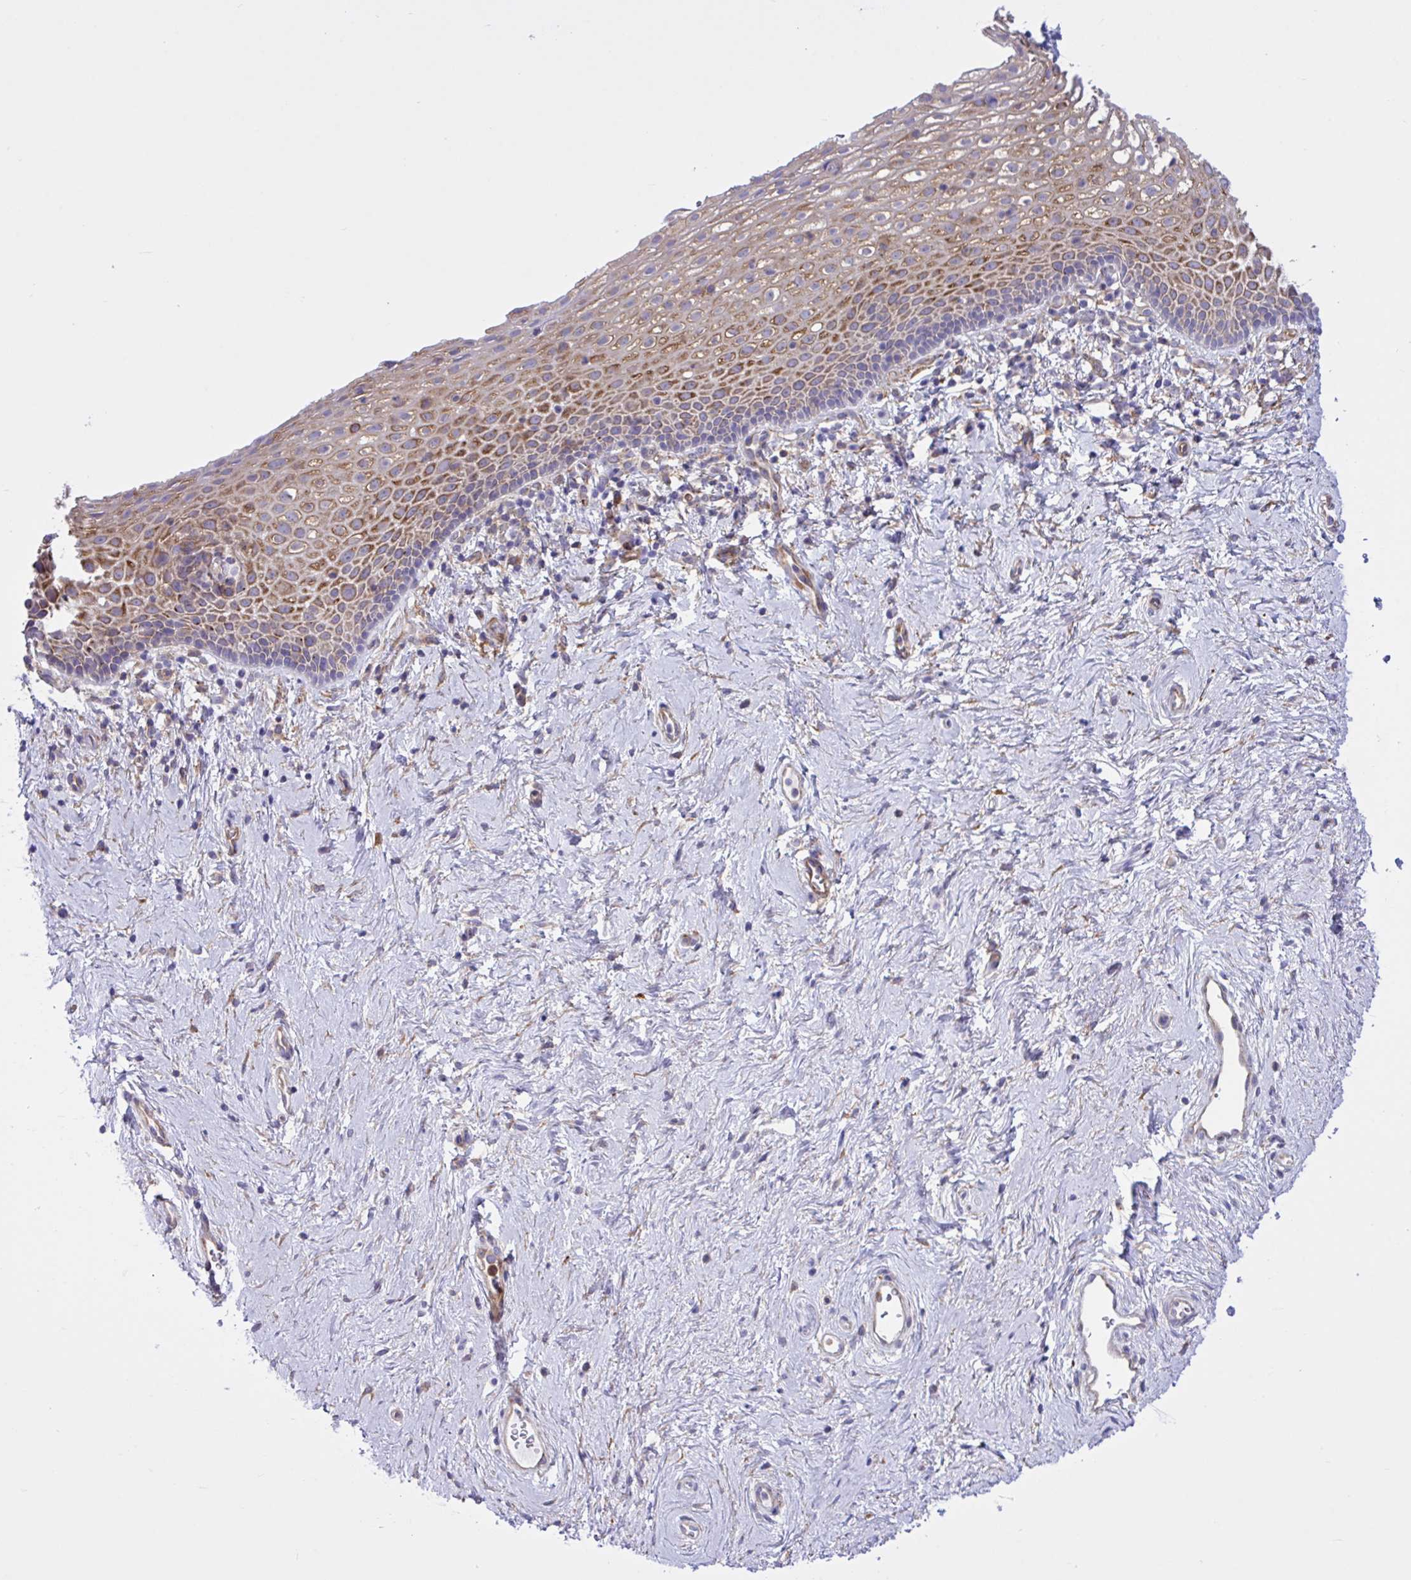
{"staining": {"intensity": "strong", "quantity": "<25%", "location": "cytoplasmic/membranous"}, "tissue": "vagina", "cell_type": "Squamous epithelial cells", "image_type": "normal", "snomed": [{"axis": "morphology", "description": "Normal tissue, NOS"}, {"axis": "topography", "description": "Vagina"}], "caption": "Strong cytoplasmic/membranous staining is appreciated in about <25% of squamous epithelial cells in unremarkable vagina.", "gene": "OR51M1", "patient": {"sex": "female", "age": 61}}